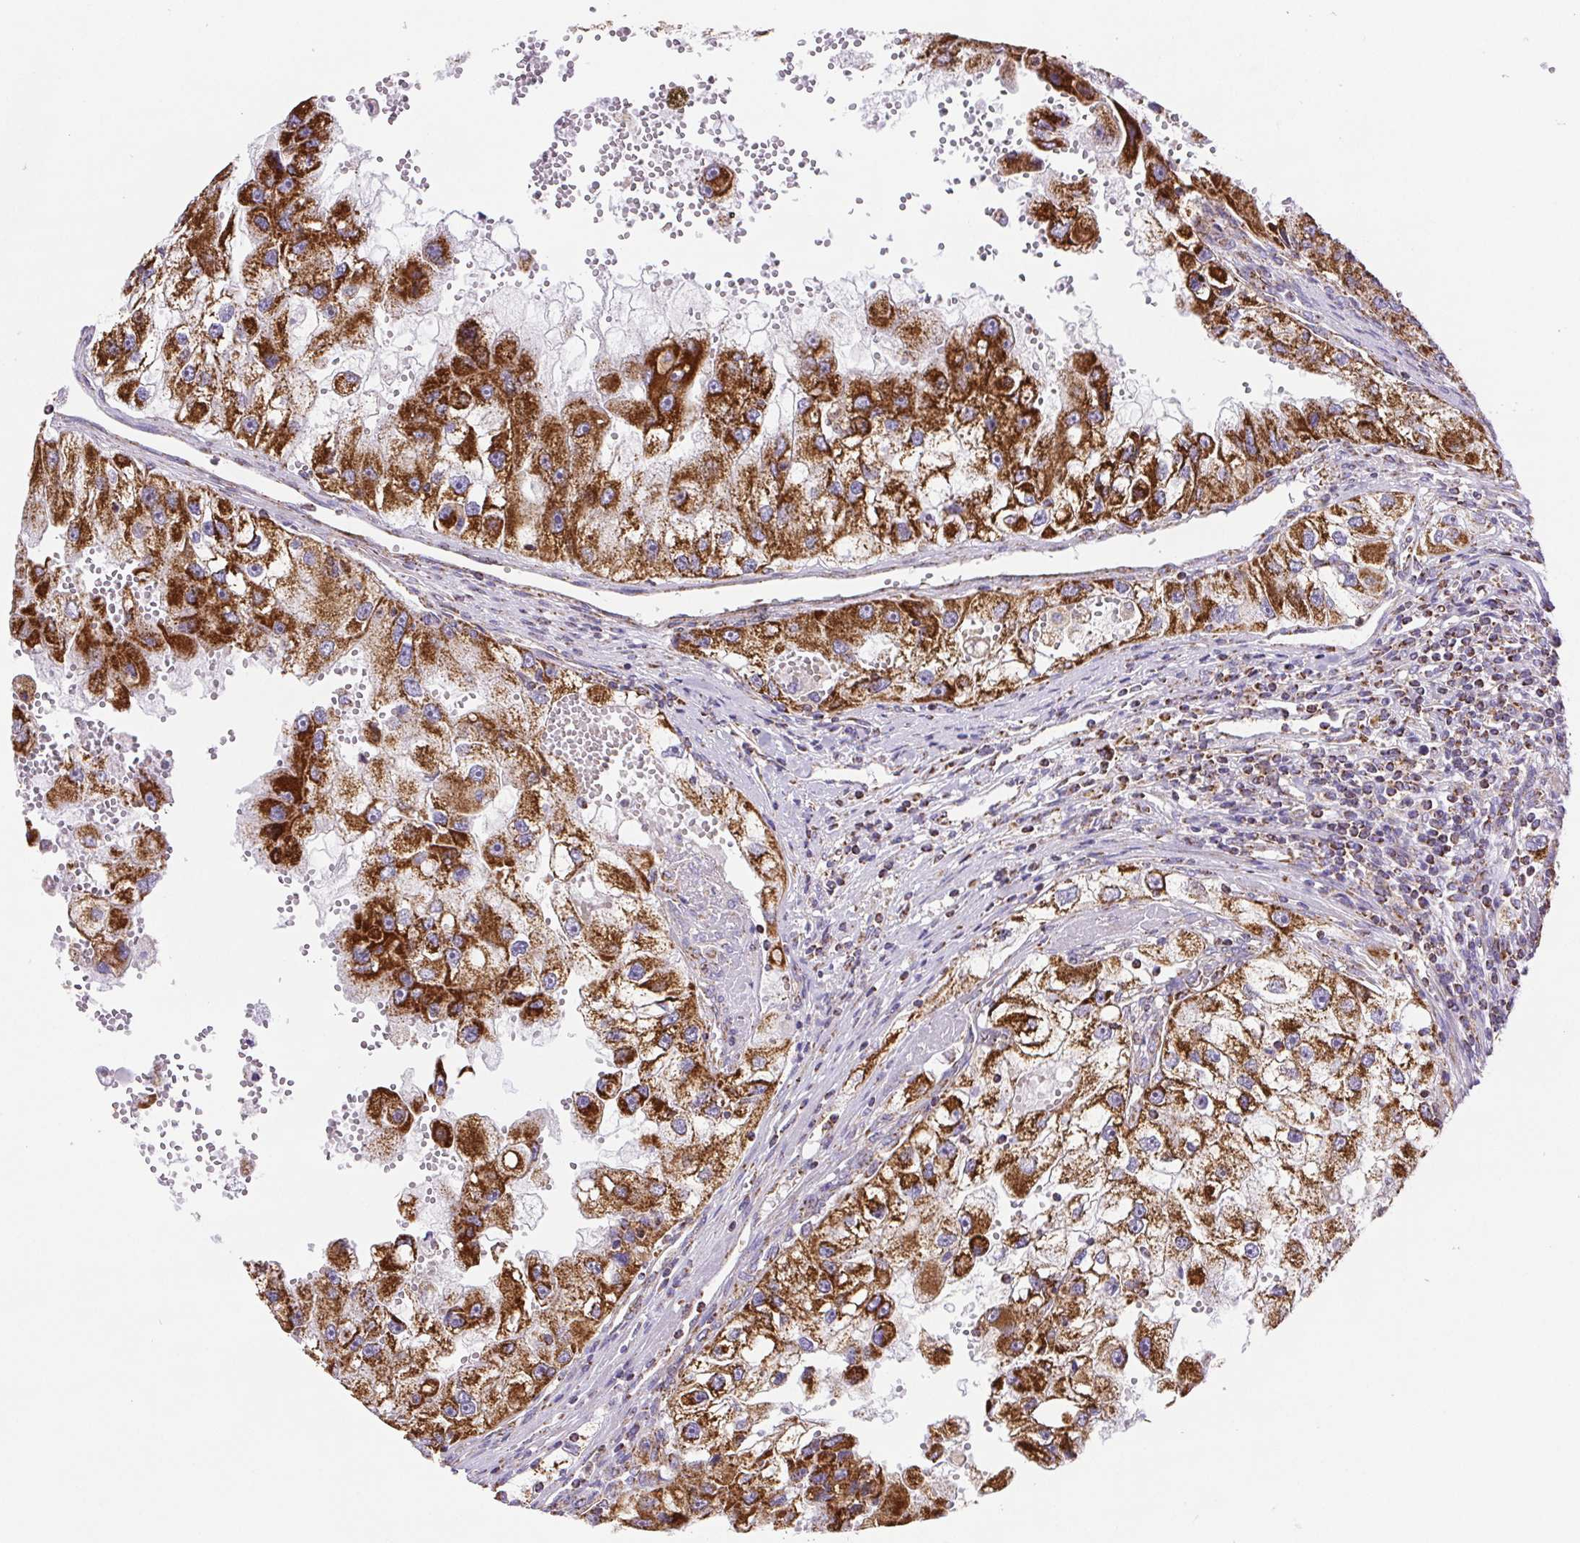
{"staining": {"intensity": "strong", "quantity": ">75%", "location": "cytoplasmic/membranous"}, "tissue": "renal cancer", "cell_type": "Tumor cells", "image_type": "cancer", "snomed": [{"axis": "morphology", "description": "Adenocarcinoma, NOS"}, {"axis": "topography", "description": "Kidney"}], "caption": "Protein expression analysis of human adenocarcinoma (renal) reveals strong cytoplasmic/membranous staining in approximately >75% of tumor cells. Using DAB (brown) and hematoxylin (blue) stains, captured at high magnification using brightfield microscopy.", "gene": "NIPSNAP2", "patient": {"sex": "male", "age": 63}}